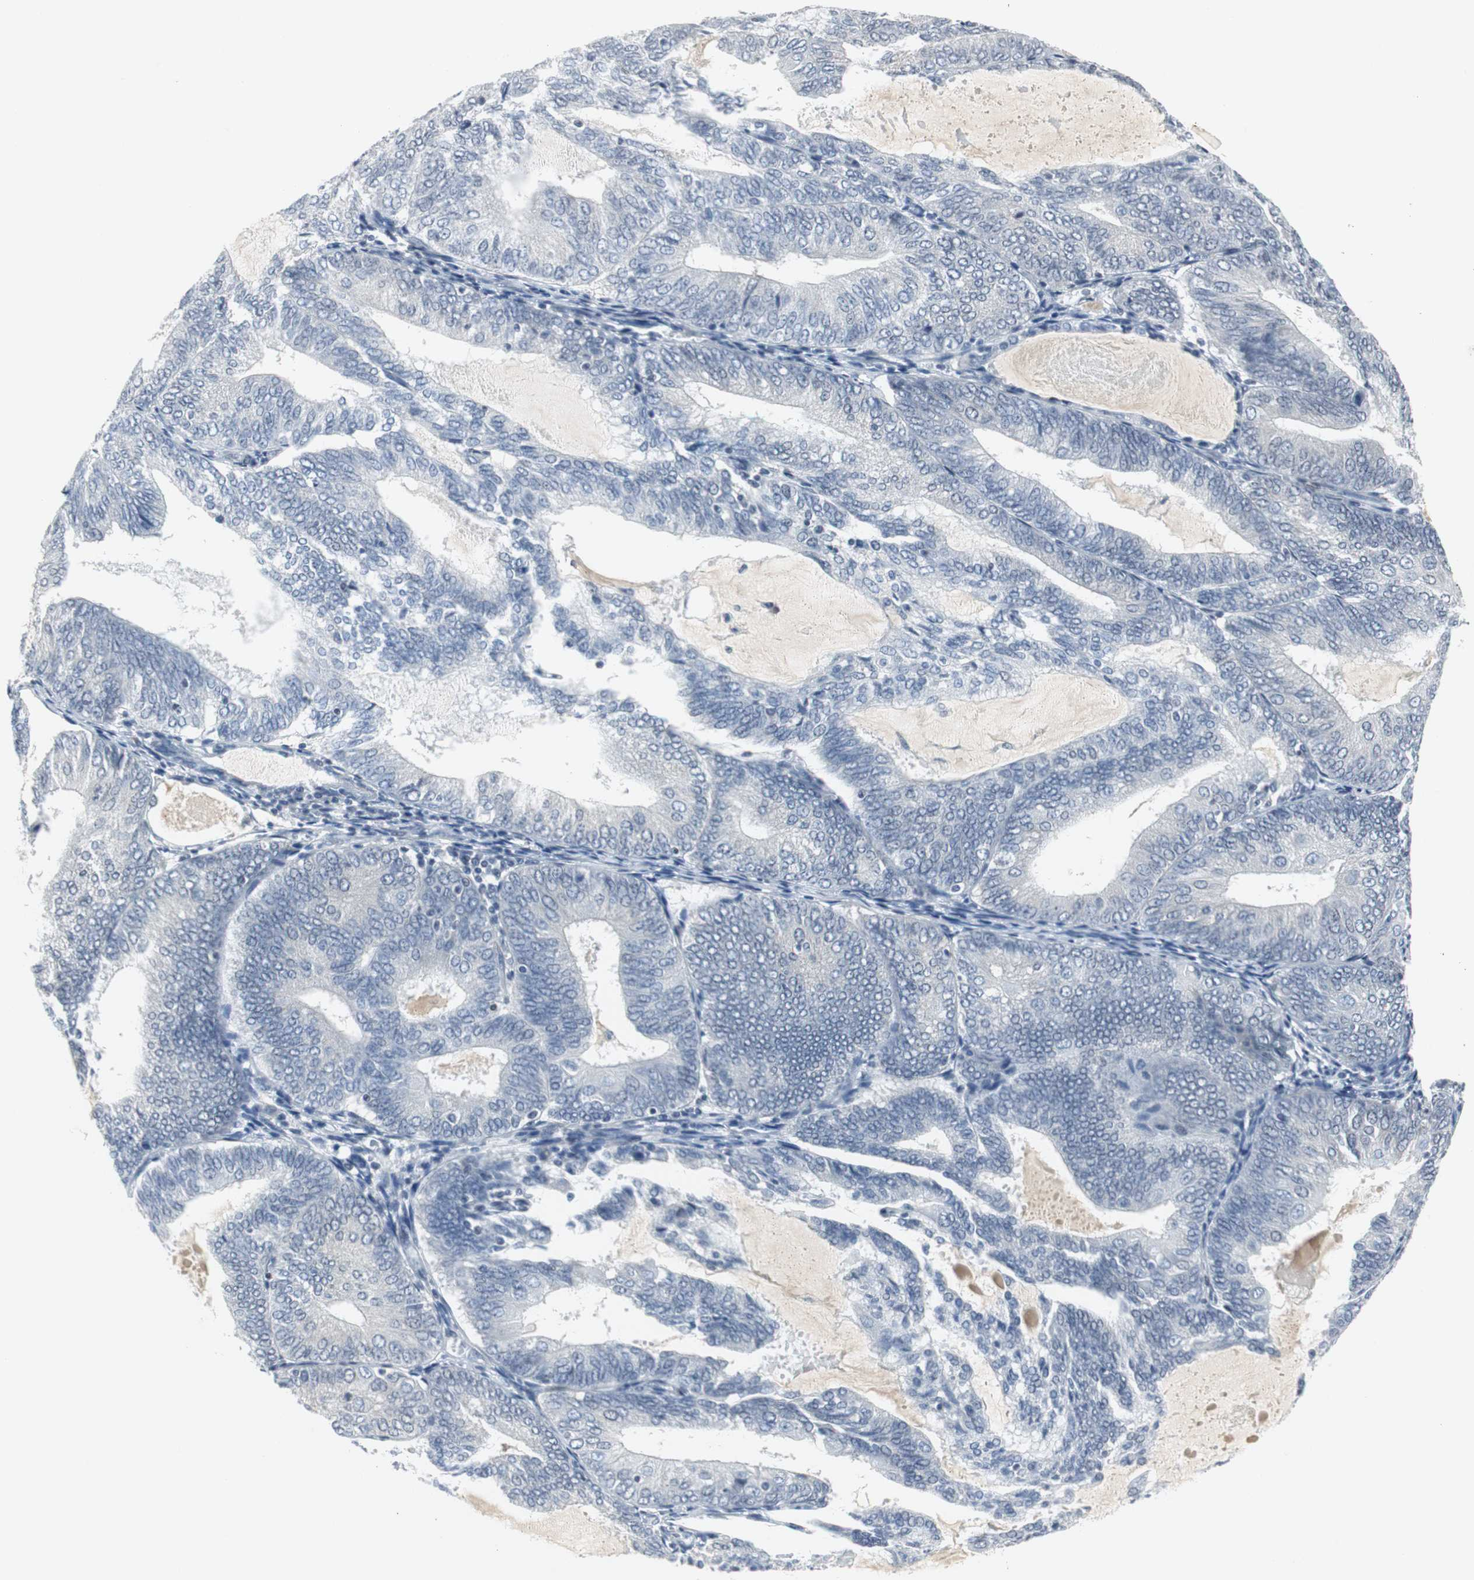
{"staining": {"intensity": "negative", "quantity": "none", "location": "none"}, "tissue": "endometrial cancer", "cell_type": "Tumor cells", "image_type": "cancer", "snomed": [{"axis": "morphology", "description": "Adenocarcinoma, NOS"}, {"axis": "topography", "description": "Endometrium"}], "caption": "This is a micrograph of IHC staining of endometrial adenocarcinoma, which shows no positivity in tumor cells.", "gene": "ELK1", "patient": {"sex": "female", "age": 81}}